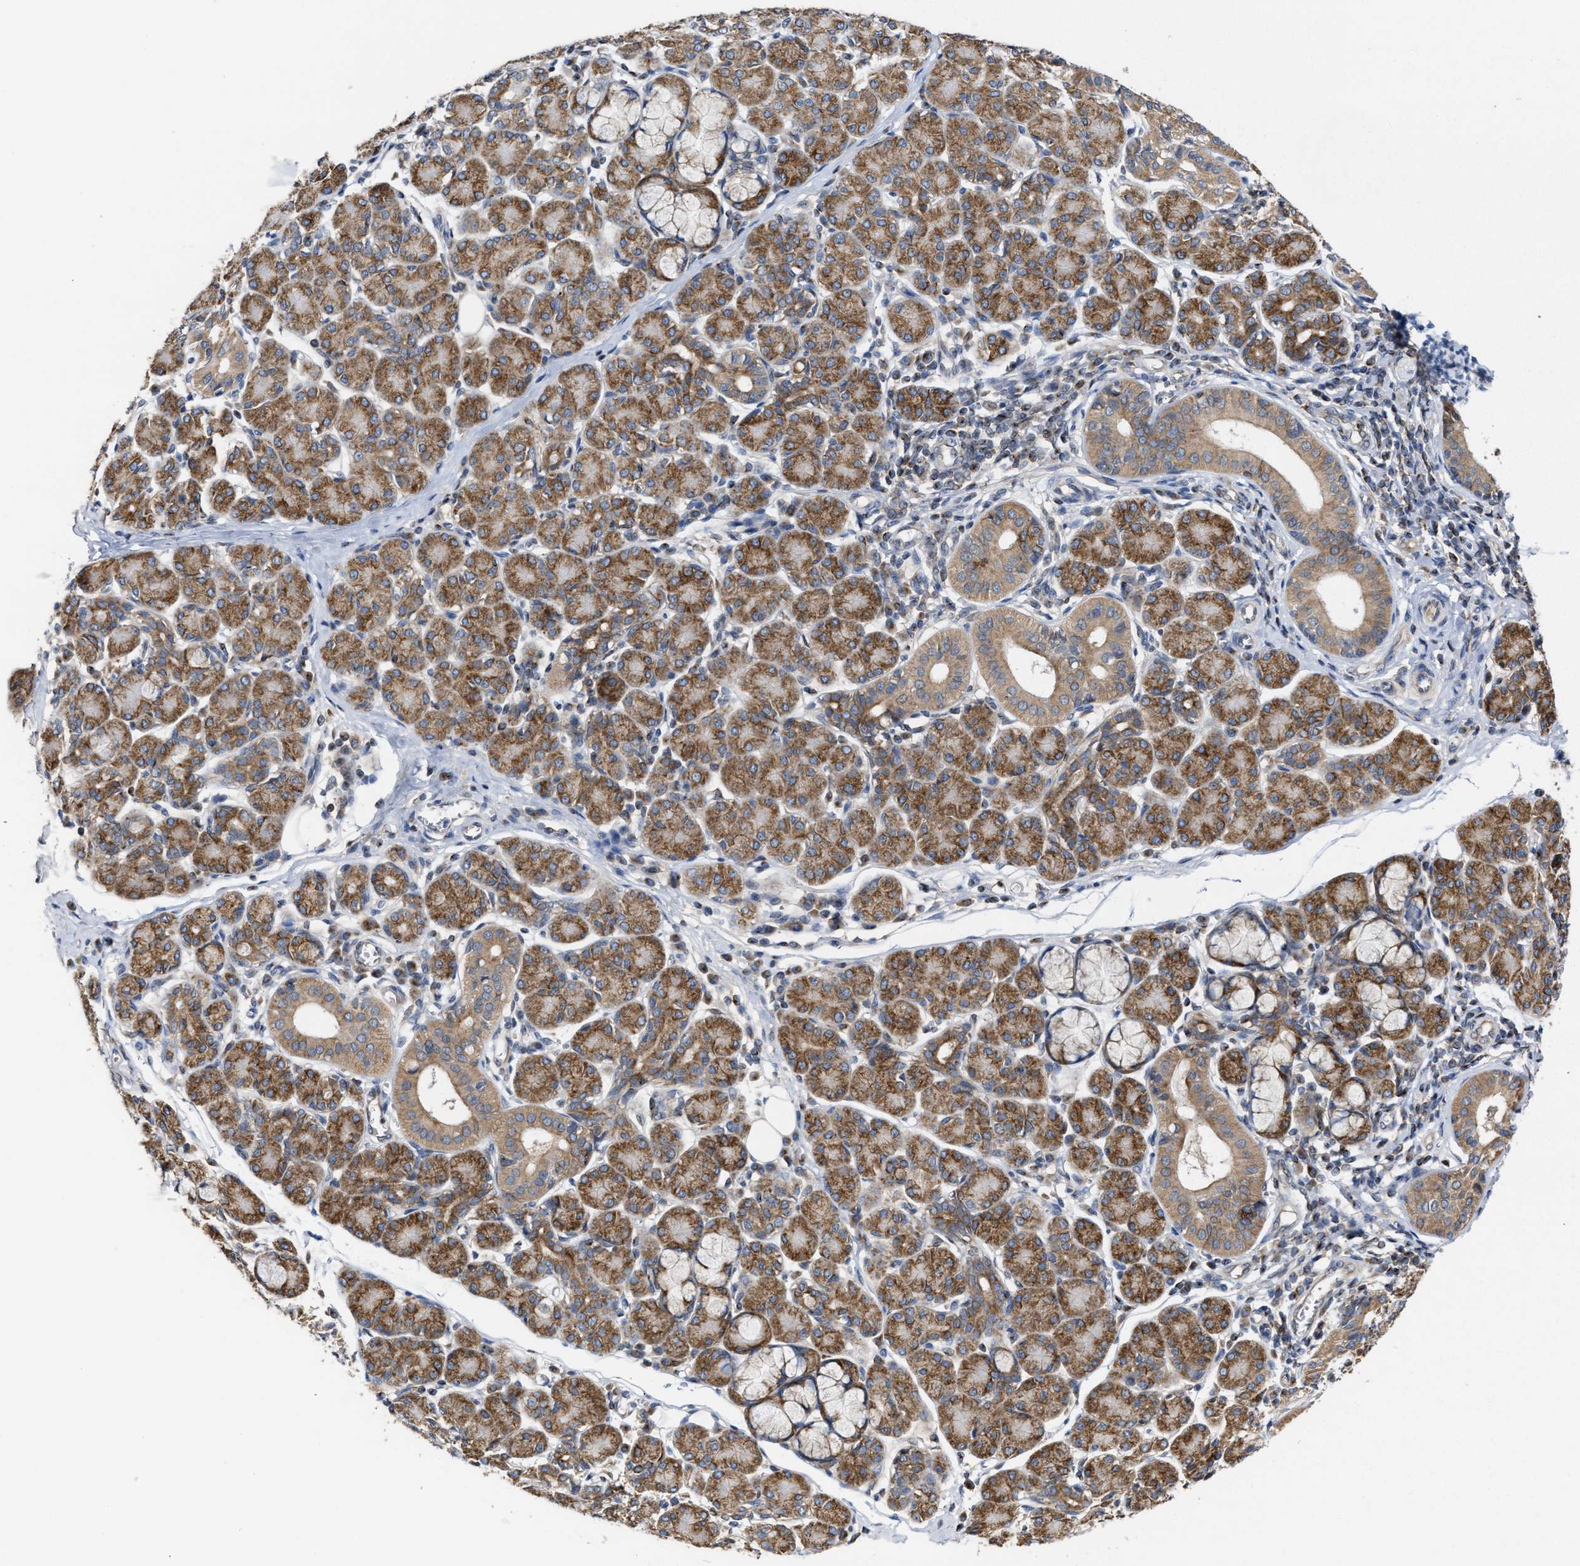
{"staining": {"intensity": "moderate", "quantity": "25%-75%", "location": "cytoplasmic/membranous"}, "tissue": "salivary gland", "cell_type": "Glandular cells", "image_type": "normal", "snomed": [{"axis": "morphology", "description": "Normal tissue, NOS"}, {"axis": "morphology", "description": "Inflammation, NOS"}, {"axis": "topography", "description": "Lymph node"}, {"axis": "topography", "description": "Salivary gland"}], "caption": "Glandular cells demonstrate moderate cytoplasmic/membranous staining in about 25%-75% of cells in benign salivary gland.", "gene": "BBLN", "patient": {"sex": "male", "age": 3}}